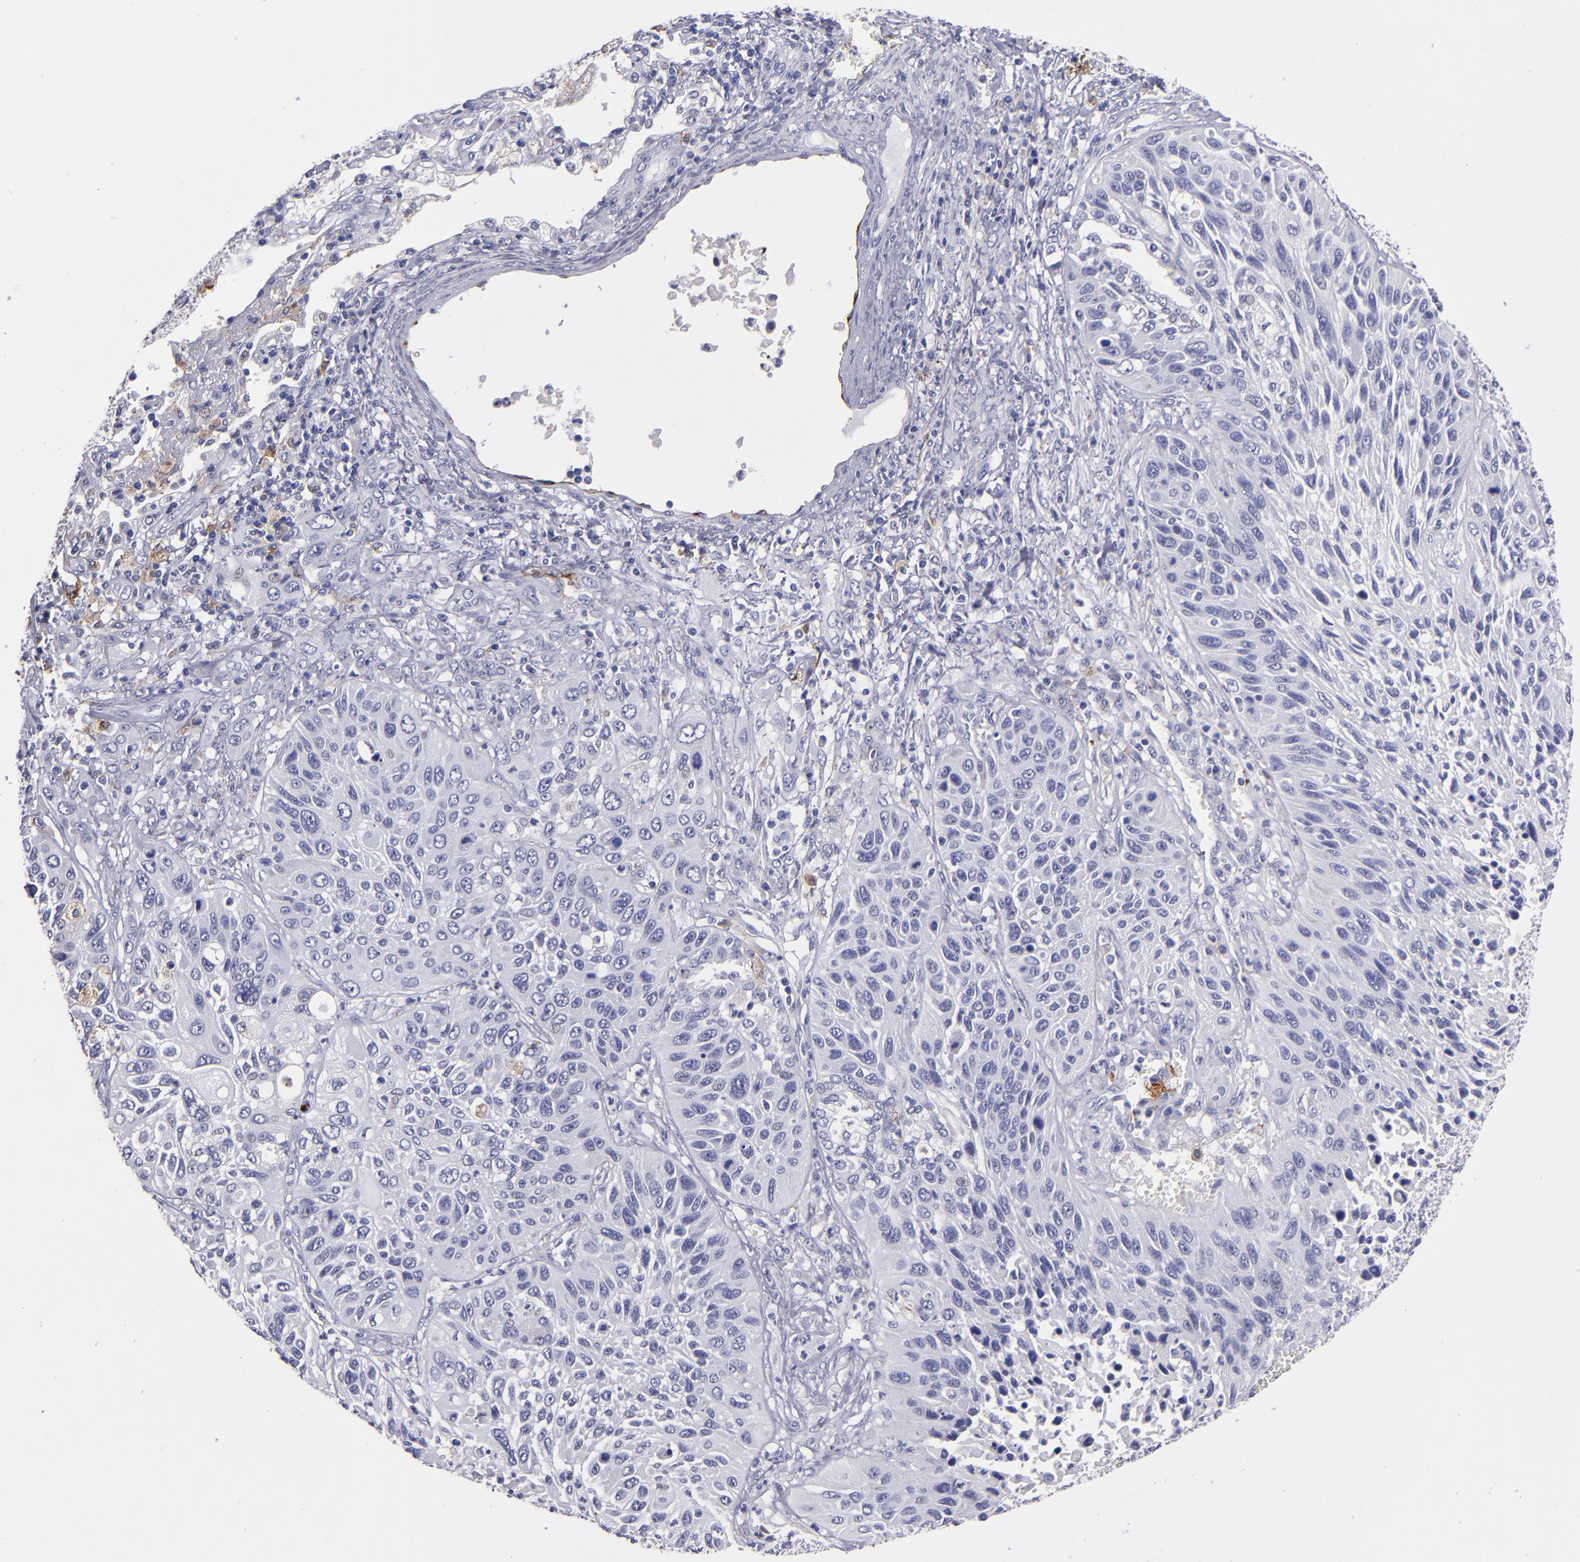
{"staining": {"intensity": "negative", "quantity": "none", "location": "none"}, "tissue": "lung cancer", "cell_type": "Tumor cells", "image_type": "cancer", "snomed": [{"axis": "morphology", "description": "Squamous cell carcinoma, NOS"}, {"axis": "topography", "description": "Lung"}], "caption": "This is a micrograph of immunohistochemistry staining of lung squamous cell carcinoma, which shows no expression in tumor cells.", "gene": "SELP", "patient": {"sex": "female", "age": 76}}